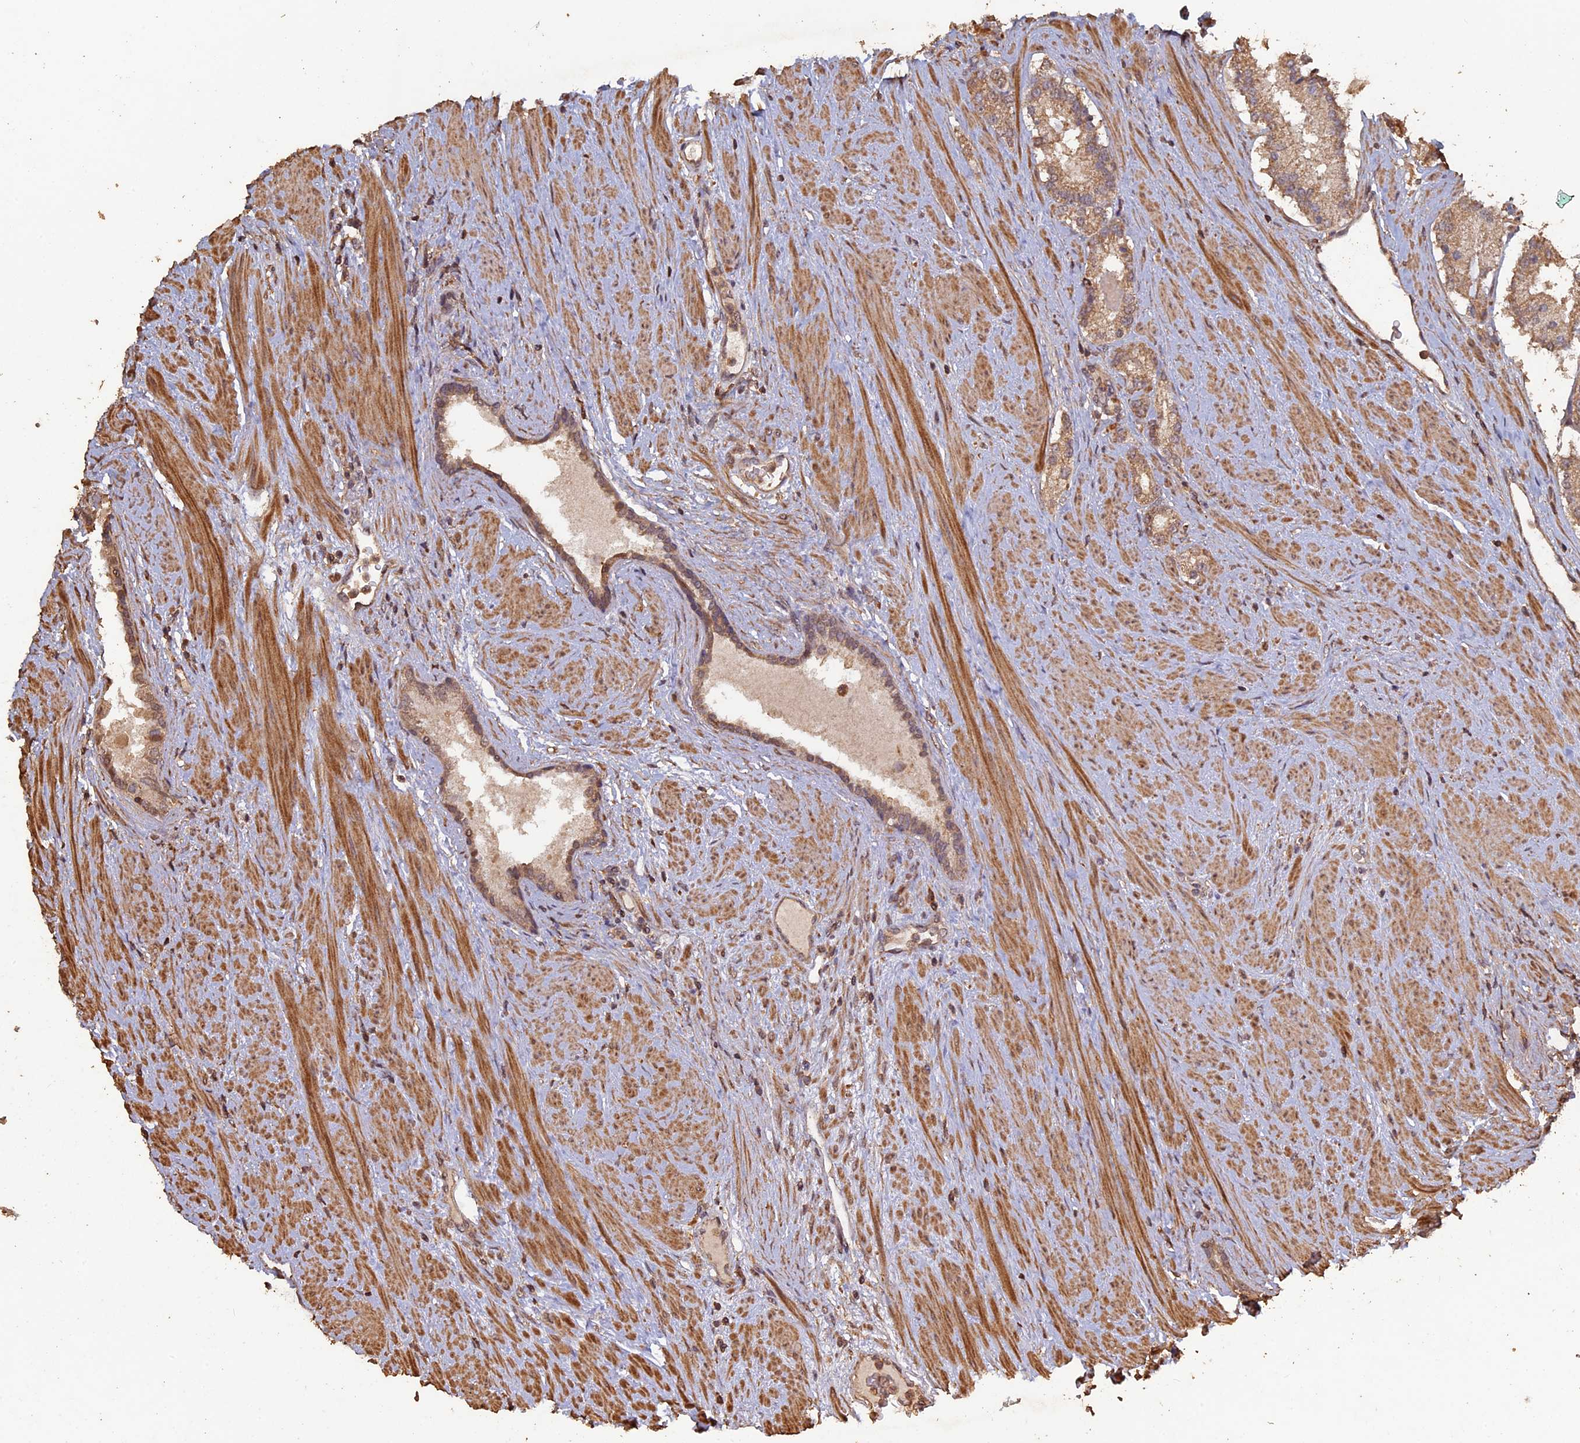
{"staining": {"intensity": "moderate", "quantity": ">75%", "location": "cytoplasmic/membranous"}, "tissue": "prostate cancer", "cell_type": "Tumor cells", "image_type": "cancer", "snomed": [{"axis": "morphology", "description": "Adenocarcinoma, Low grade"}, {"axis": "topography", "description": "Prostate"}], "caption": "Moderate cytoplasmic/membranous protein staining is appreciated in approximately >75% of tumor cells in low-grade adenocarcinoma (prostate).", "gene": "HUNK", "patient": {"sex": "male", "age": 59}}